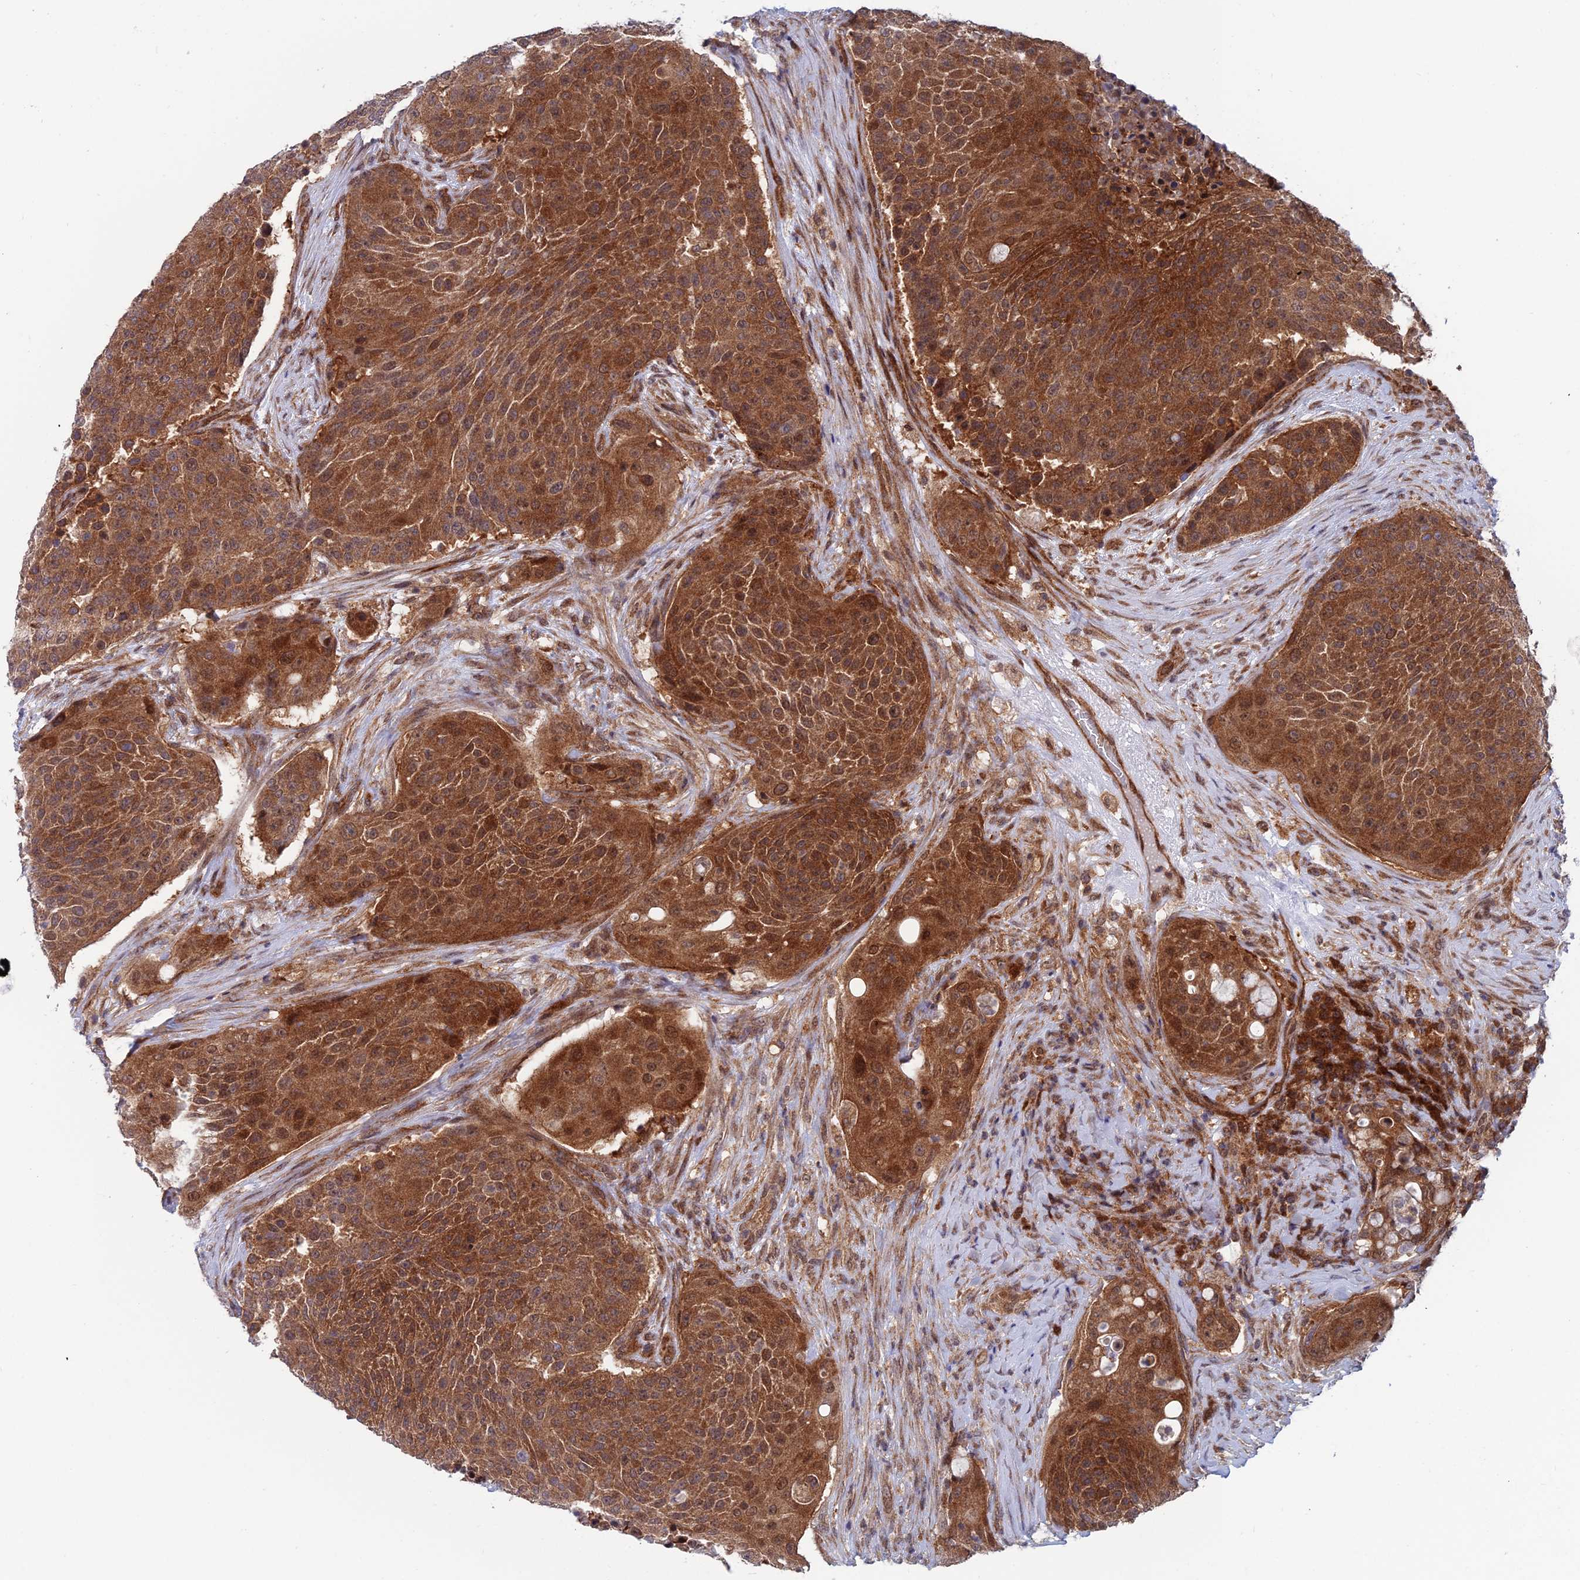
{"staining": {"intensity": "strong", "quantity": ">75%", "location": "cytoplasmic/membranous,nuclear"}, "tissue": "urothelial cancer", "cell_type": "Tumor cells", "image_type": "cancer", "snomed": [{"axis": "morphology", "description": "Urothelial carcinoma, High grade"}, {"axis": "topography", "description": "Urinary bladder"}], "caption": "DAB (3,3'-diaminobenzidine) immunohistochemical staining of urothelial cancer exhibits strong cytoplasmic/membranous and nuclear protein expression in approximately >75% of tumor cells.", "gene": "IGBP1", "patient": {"sex": "female", "age": 63}}